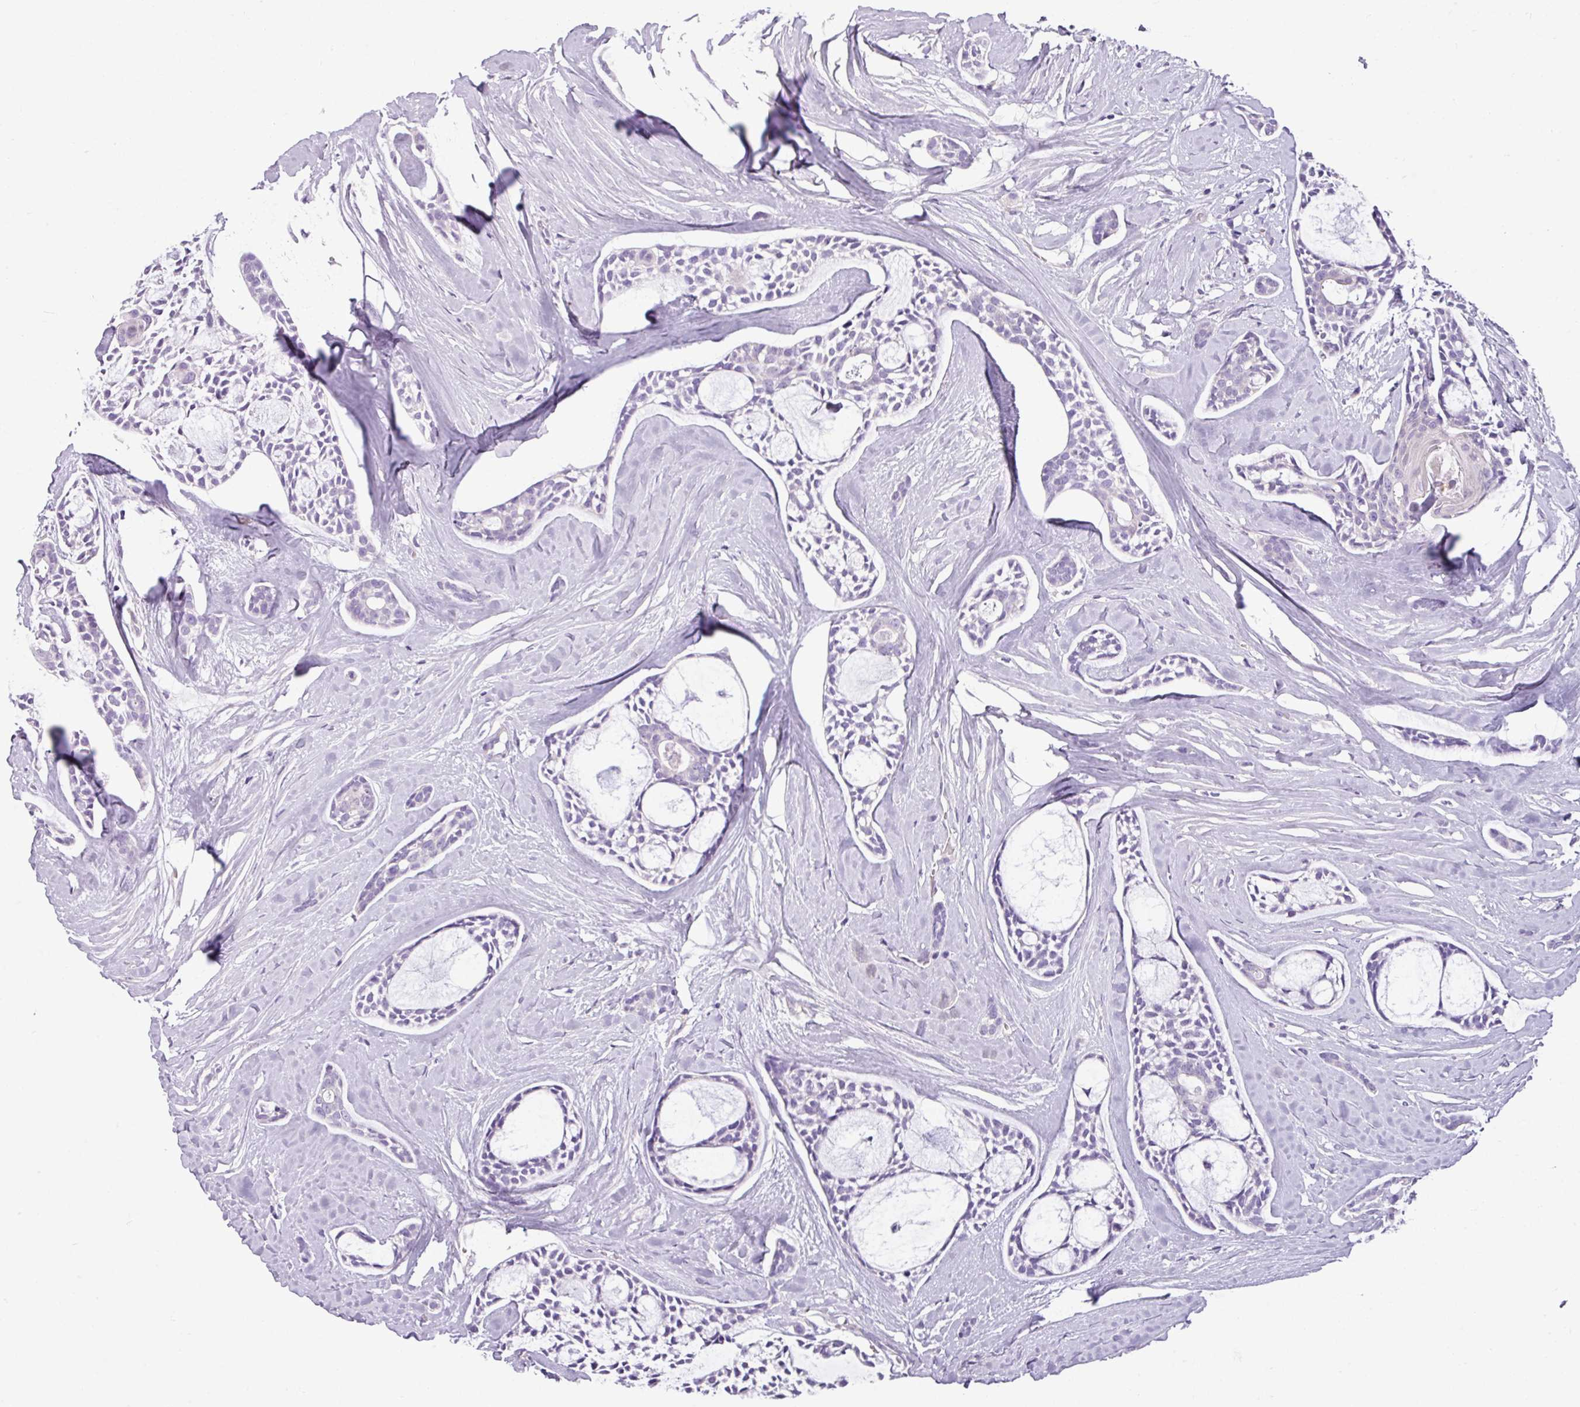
{"staining": {"intensity": "negative", "quantity": "none", "location": "none"}, "tissue": "head and neck cancer", "cell_type": "Tumor cells", "image_type": "cancer", "snomed": [{"axis": "morphology", "description": "Adenocarcinoma, NOS"}, {"axis": "topography", "description": "Subcutis"}, {"axis": "topography", "description": "Head-Neck"}], "caption": "Immunohistochemistry histopathology image of head and neck cancer (adenocarcinoma) stained for a protein (brown), which reveals no positivity in tumor cells.", "gene": "TOR1AIP2", "patient": {"sex": "female", "age": 73}}